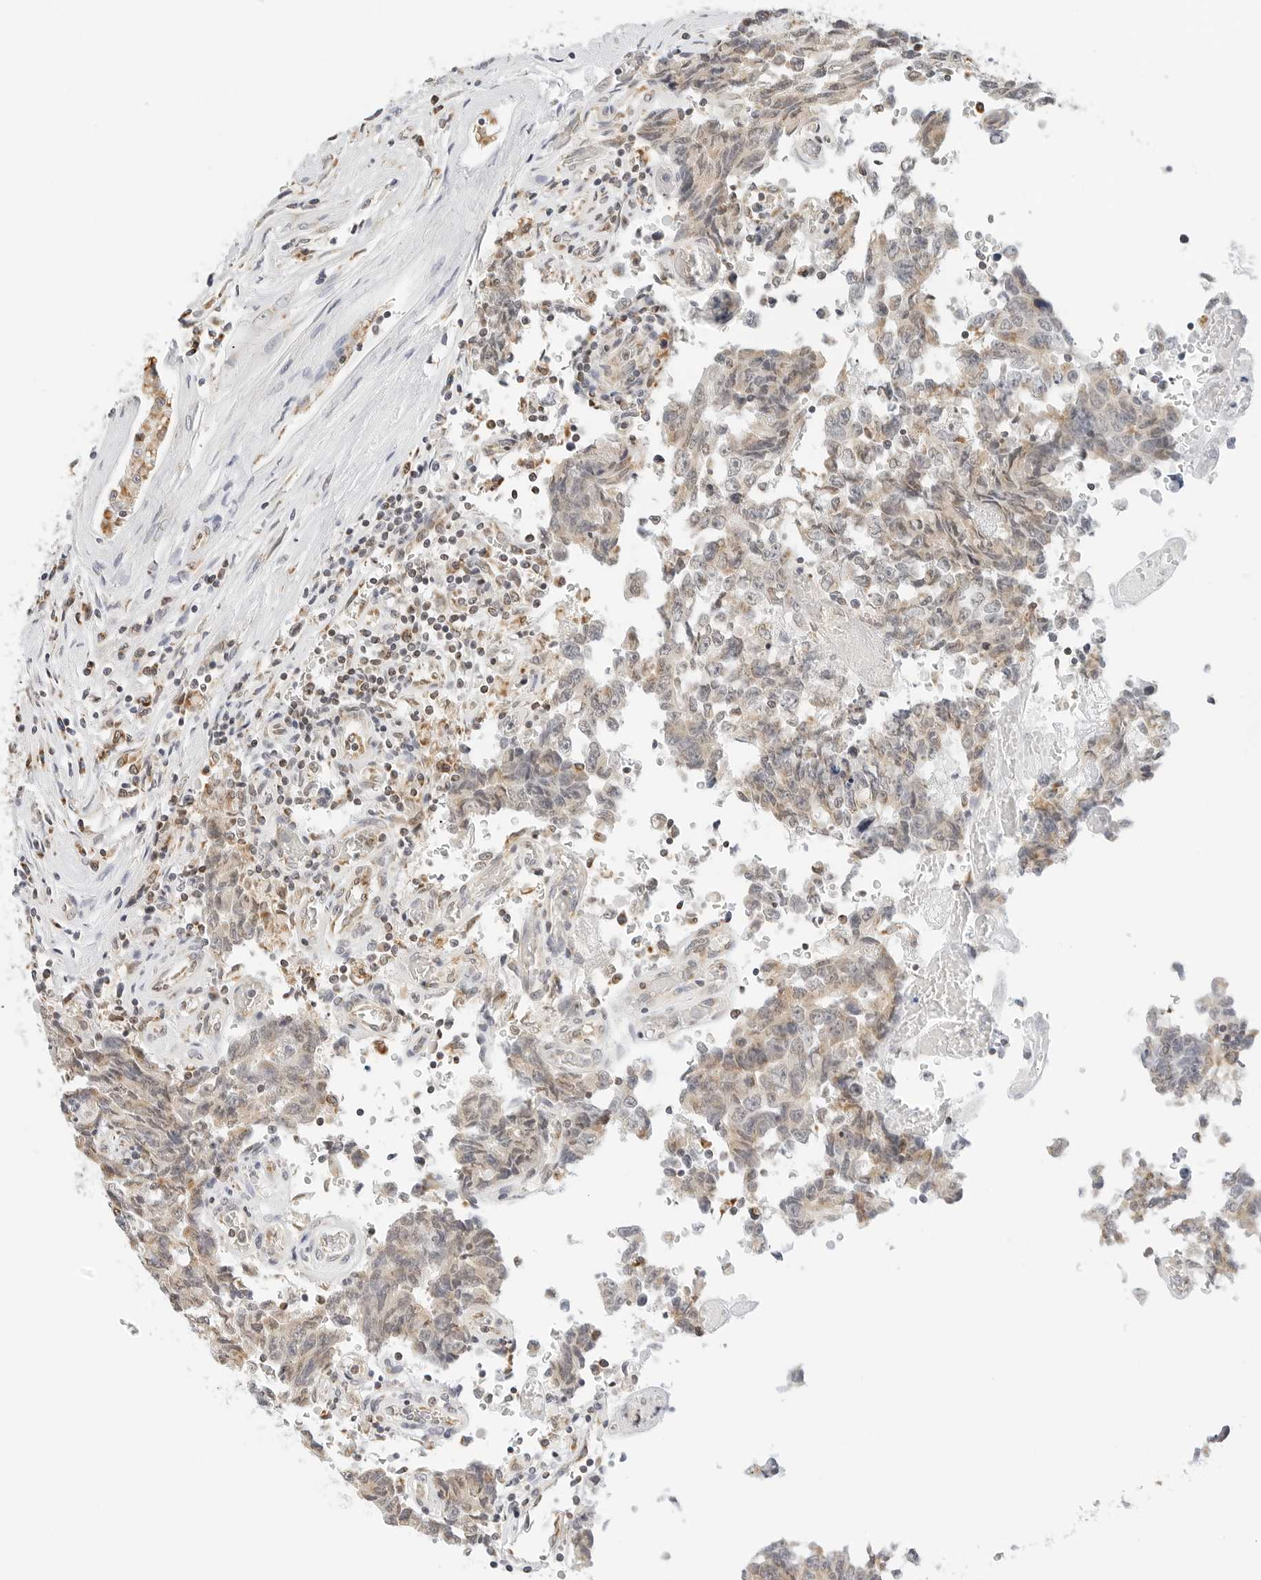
{"staining": {"intensity": "weak", "quantity": "25%-75%", "location": "cytoplasmic/membranous"}, "tissue": "testis cancer", "cell_type": "Tumor cells", "image_type": "cancer", "snomed": [{"axis": "morphology", "description": "Carcinoma, Embryonal, NOS"}, {"axis": "topography", "description": "Testis"}], "caption": "Testis cancer (embryonal carcinoma) stained with immunohistochemistry (IHC) exhibits weak cytoplasmic/membranous staining in approximately 25%-75% of tumor cells. (DAB (3,3'-diaminobenzidine) IHC, brown staining for protein, blue staining for nuclei).", "gene": "ATL1", "patient": {"sex": "male", "age": 26}}